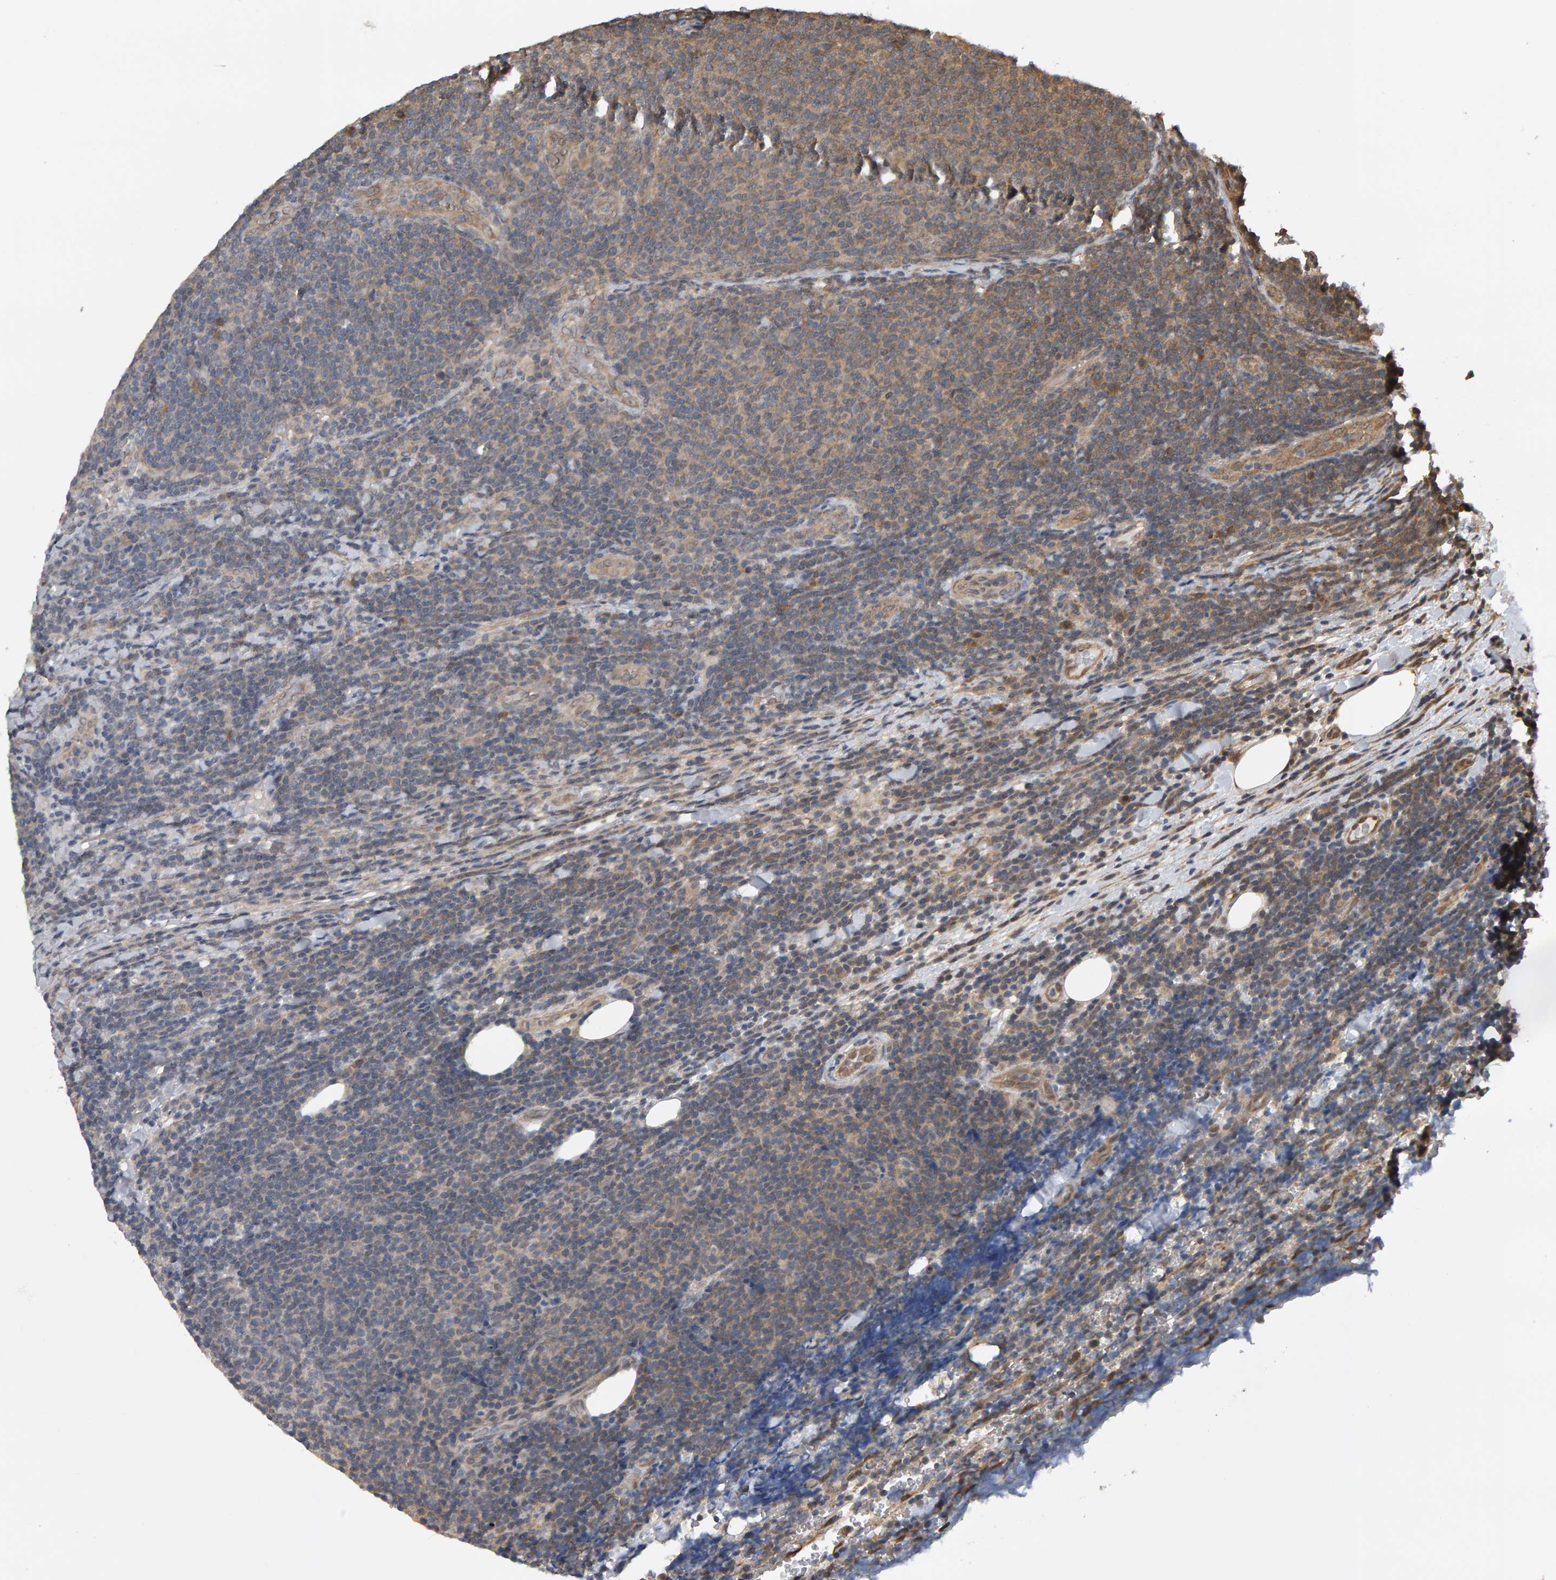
{"staining": {"intensity": "weak", "quantity": "<25%", "location": "cytoplasmic/membranous"}, "tissue": "lymphoma", "cell_type": "Tumor cells", "image_type": "cancer", "snomed": [{"axis": "morphology", "description": "Malignant lymphoma, non-Hodgkin's type, Low grade"}, {"axis": "topography", "description": "Lymph node"}], "caption": "High magnification brightfield microscopy of malignant lymphoma, non-Hodgkin's type (low-grade) stained with DAB (3,3'-diaminobenzidine) (brown) and counterstained with hematoxylin (blue): tumor cells show no significant positivity.", "gene": "COASY", "patient": {"sex": "male", "age": 66}}